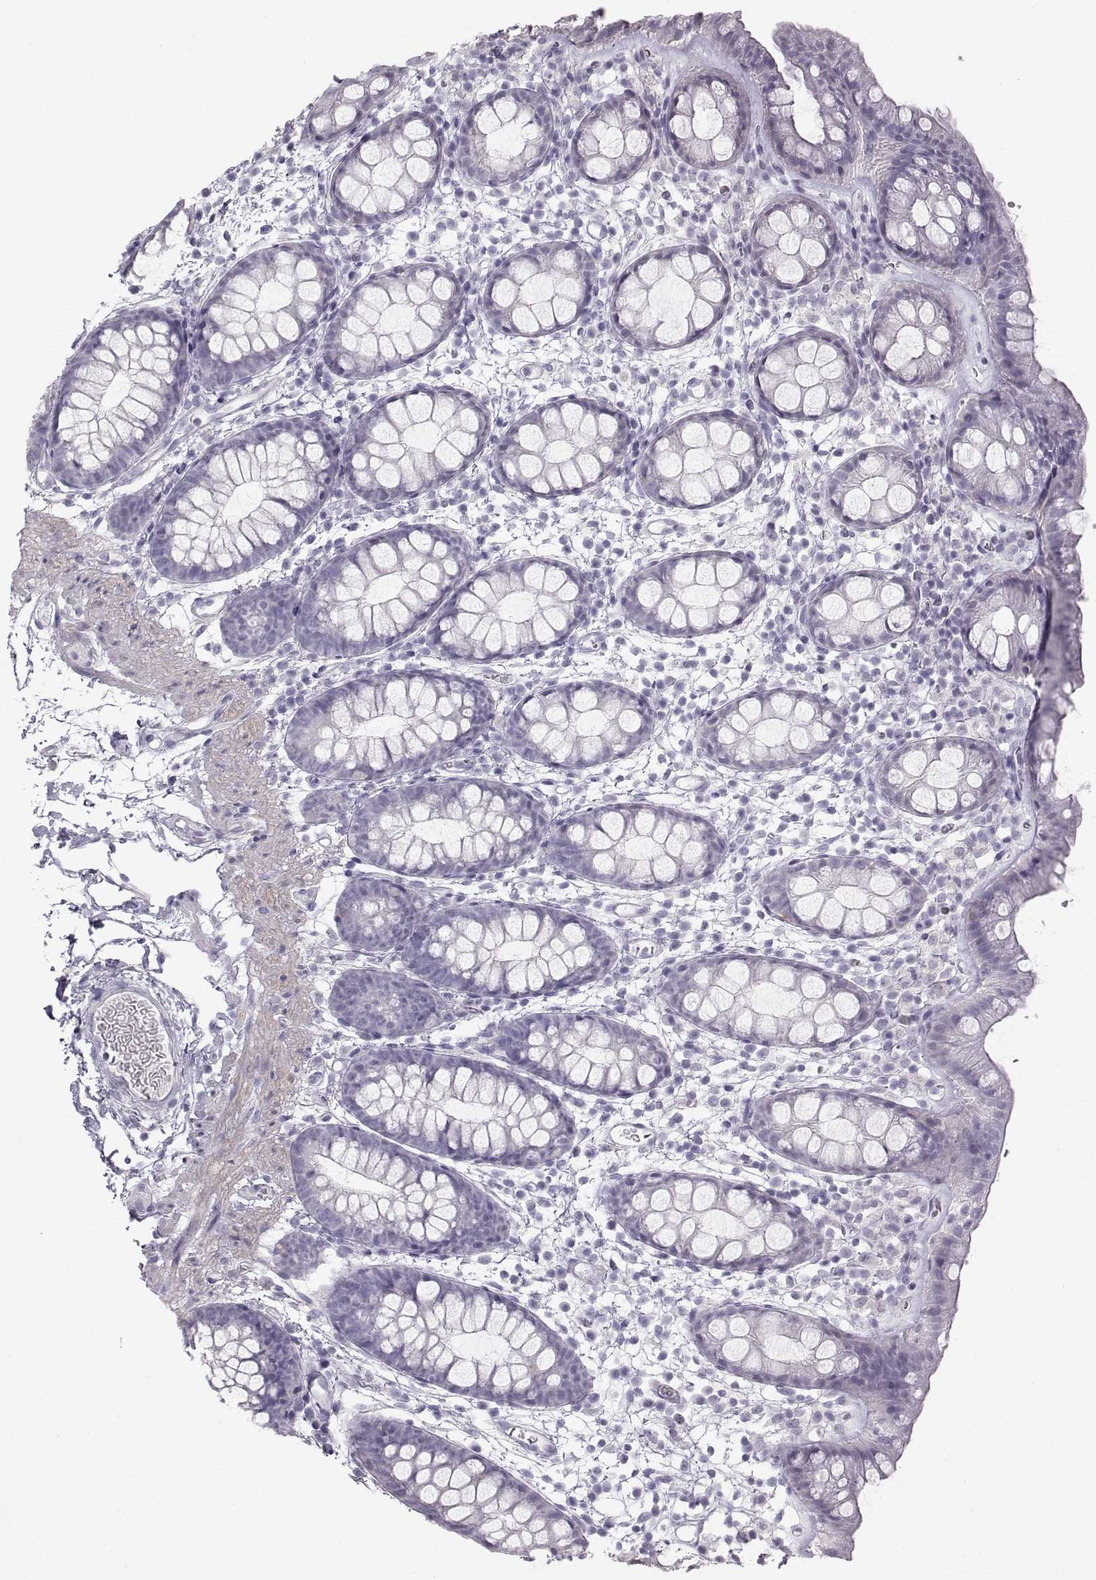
{"staining": {"intensity": "weak", "quantity": "25%-75%", "location": "cytoplasmic/membranous"}, "tissue": "rectum", "cell_type": "Glandular cells", "image_type": "normal", "snomed": [{"axis": "morphology", "description": "Normal tissue, NOS"}, {"axis": "topography", "description": "Rectum"}], "caption": "Immunohistochemistry (IHC) staining of benign rectum, which shows low levels of weak cytoplasmic/membranous expression in about 25%-75% of glandular cells indicating weak cytoplasmic/membranous protein staining. The staining was performed using DAB (3,3'-diaminobenzidine) (brown) for protein detection and nuclei were counterstained in hematoxylin (blue).", "gene": "CASR", "patient": {"sex": "male", "age": 57}}